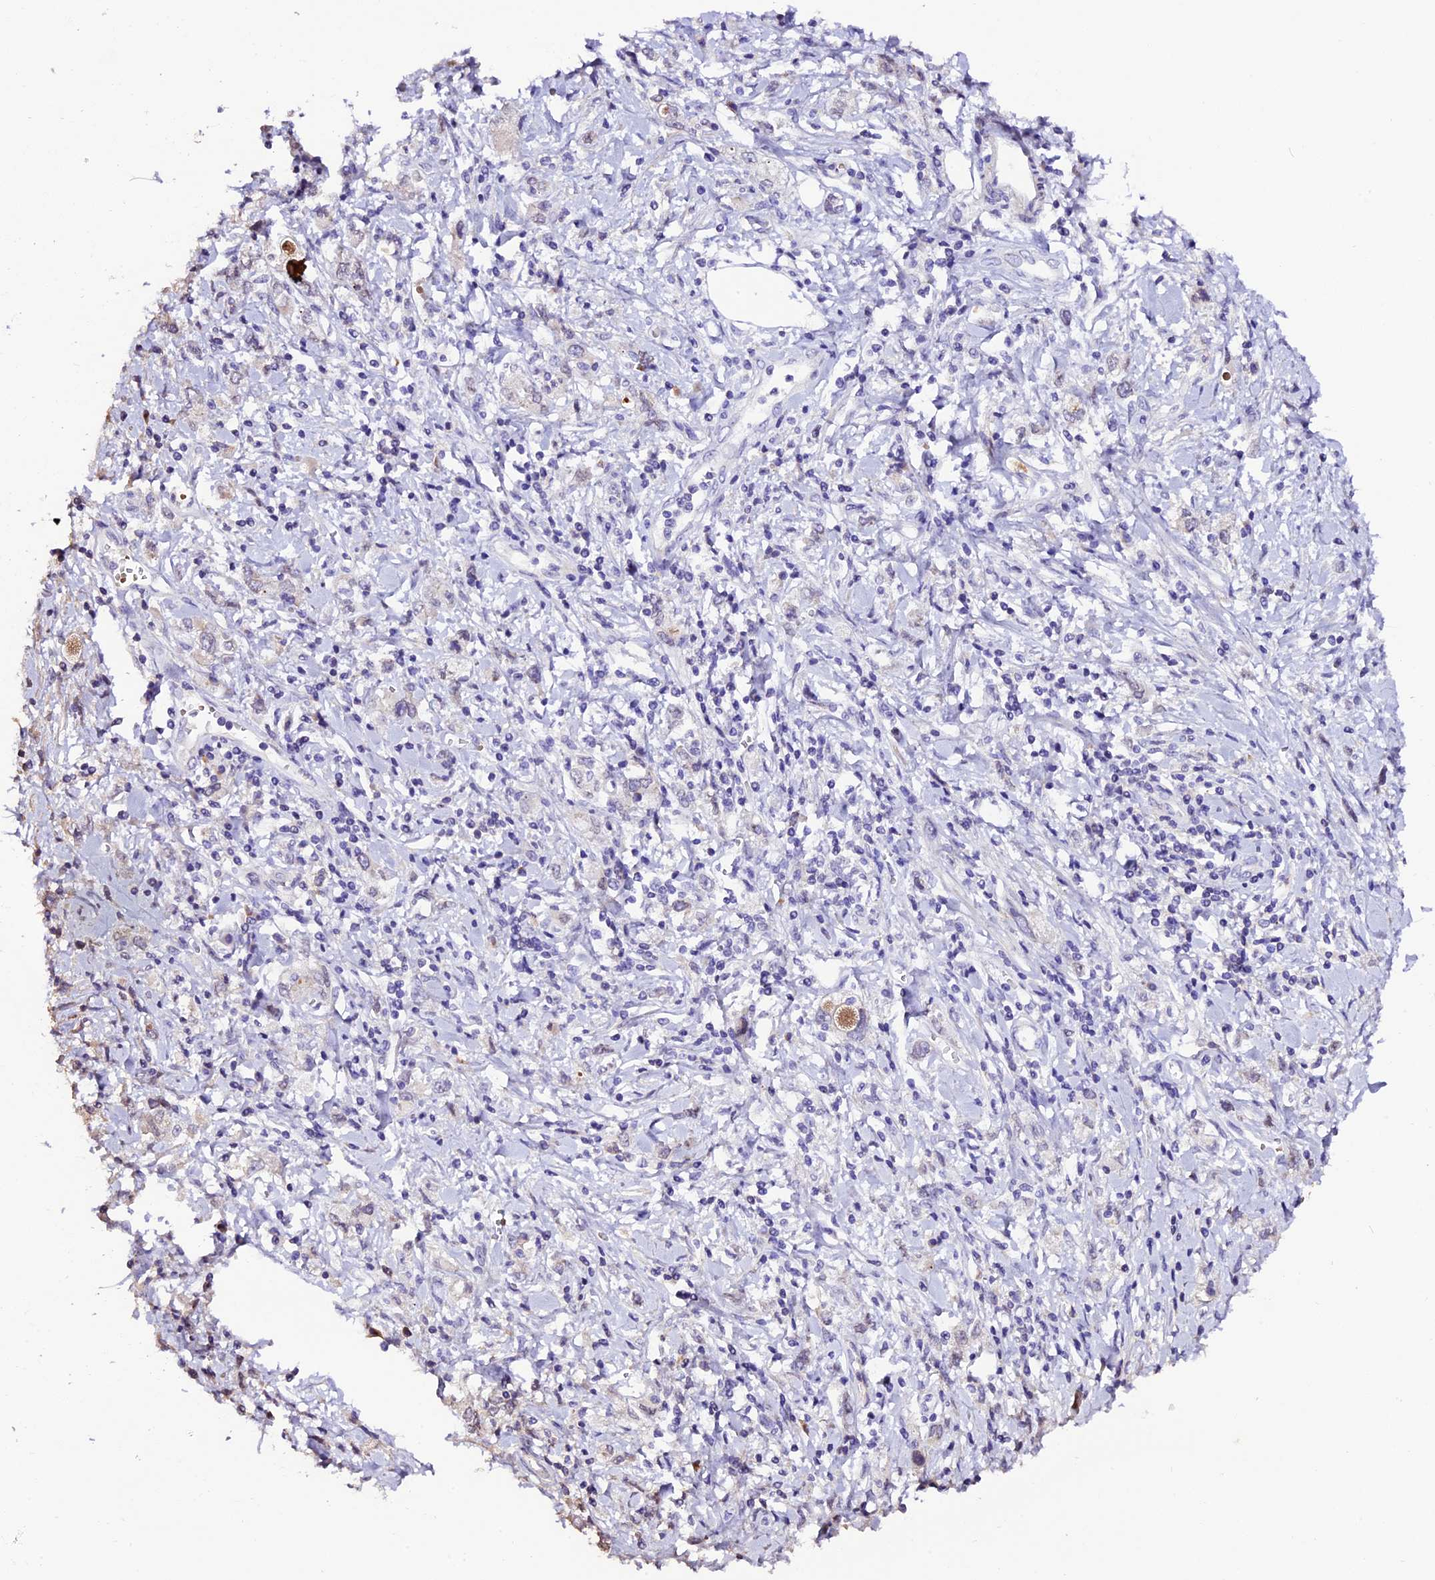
{"staining": {"intensity": "negative", "quantity": "none", "location": "none"}, "tissue": "stomach cancer", "cell_type": "Tumor cells", "image_type": "cancer", "snomed": [{"axis": "morphology", "description": "Adenocarcinoma, NOS"}, {"axis": "topography", "description": "Stomach"}], "caption": "The micrograph exhibits no significant positivity in tumor cells of stomach adenocarcinoma.", "gene": "MEX3B", "patient": {"sex": "female", "age": 76}}